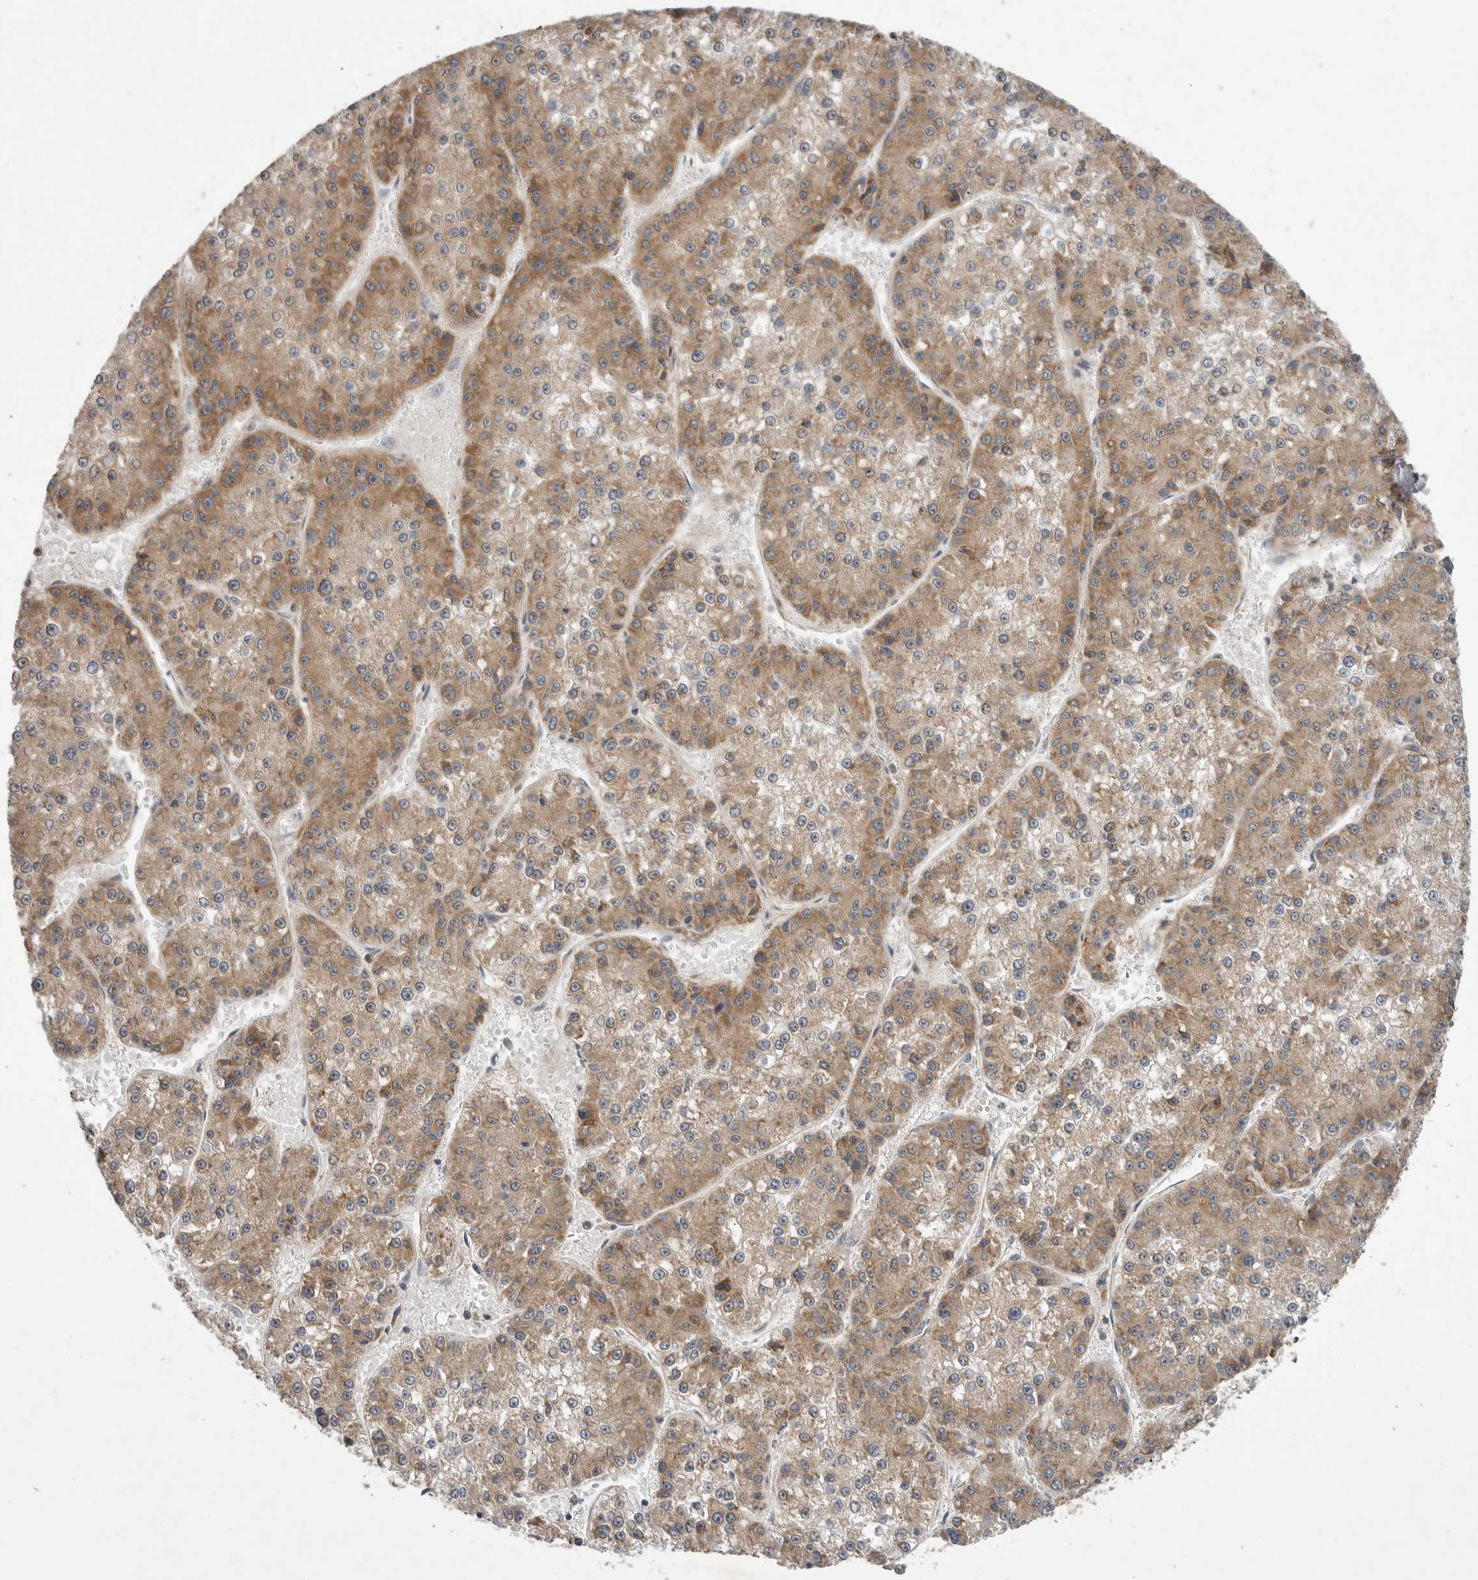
{"staining": {"intensity": "moderate", "quantity": ">75%", "location": "cytoplasmic/membranous"}, "tissue": "liver cancer", "cell_type": "Tumor cells", "image_type": "cancer", "snomed": [{"axis": "morphology", "description": "Carcinoma, Hepatocellular, NOS"}, {"axis": "topography", "description": "Liver"}], "caption": "About >75% of tumor cells in human liver cancer exhibit moderate cytoplasmic/membranous protein staining as visualized by brown immunohistochemical staining.", "gene": "OSBPL9", "patient": {"sex": "female", "age": 73}}